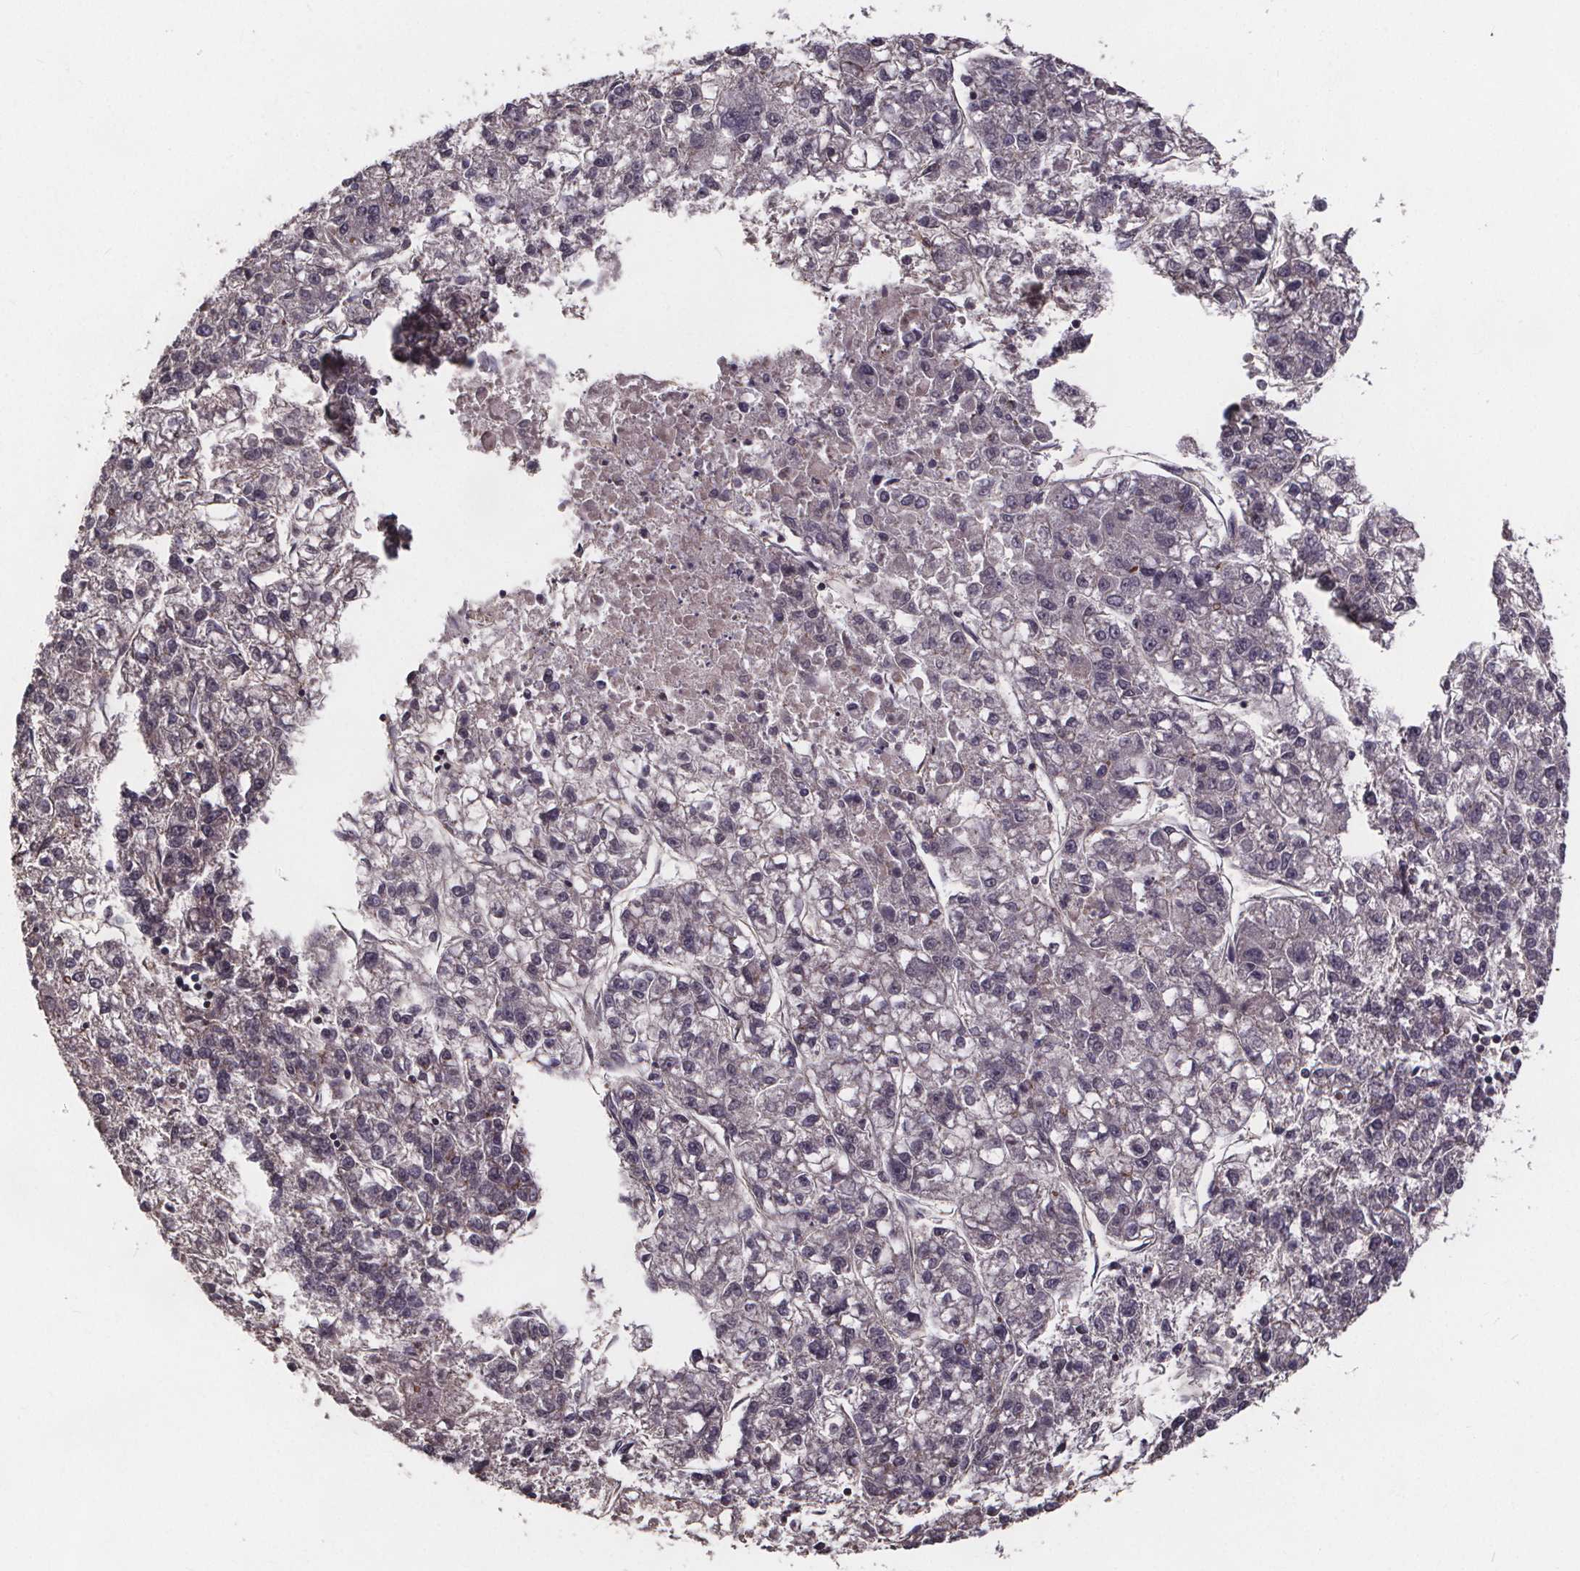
{"staining": {"intensity": "negative", "quantity": "none", "location": "none"}, "tissue": "liver cancer", "cell_type": "Tumor cells", "image_type": "cancer", "snomed": [{"axis": "morphology", "description": "Carcinoma, Hepatocellular, NOS"}, {"axis": "topography", "description": "Liver"}], "caption": "High power microscopy photomicrograph of an immunohistochemistry (IHC) micrograph of liver cancer (hepatocellular carcinoma), revealing no significant positivity in tumor cells.", "gene": "YME1L1", "patient": {"sex": "male", "age": 56}}